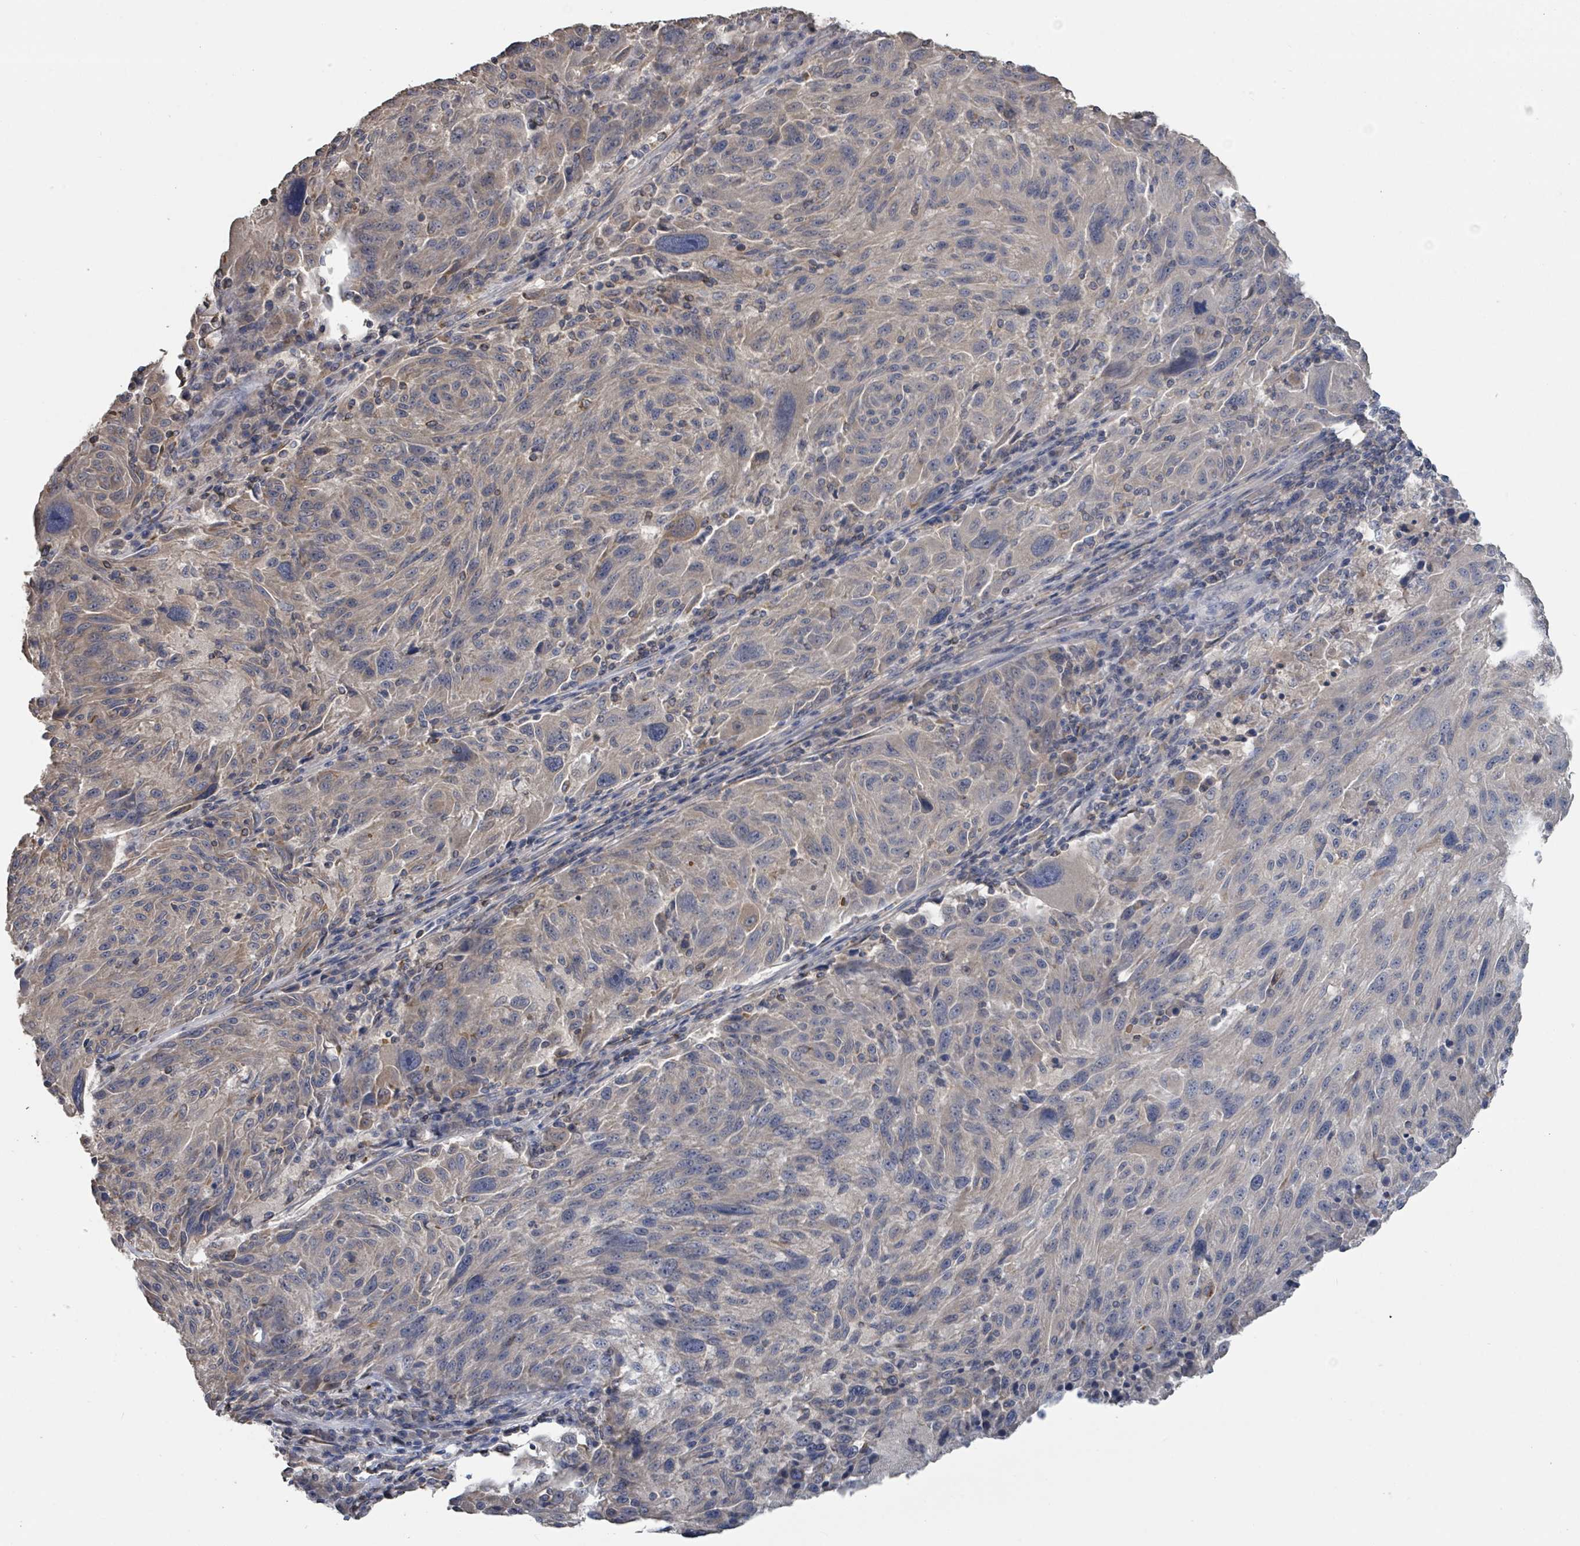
{"staining": {"intensity": "moderate", "quantity": "<25%", "location": "cytoplasmic/membranous"}, "tissue": "melanoma", "cell_type": "Tumor cells", "image_type": "cancer", "snomed": [{"axis": "morphology", "description": "Malignant melanoma, NOS"}, {"axis": "topography", "description": "Skin"}], "caption": "Malignant melanoma stained with a brown dye shows moderate cytoplasmic/membranous positive staining in approximately <25% of tumor cells.", "gene": "SLC9A7", "patient": {"sex": "male", "age": 53}}